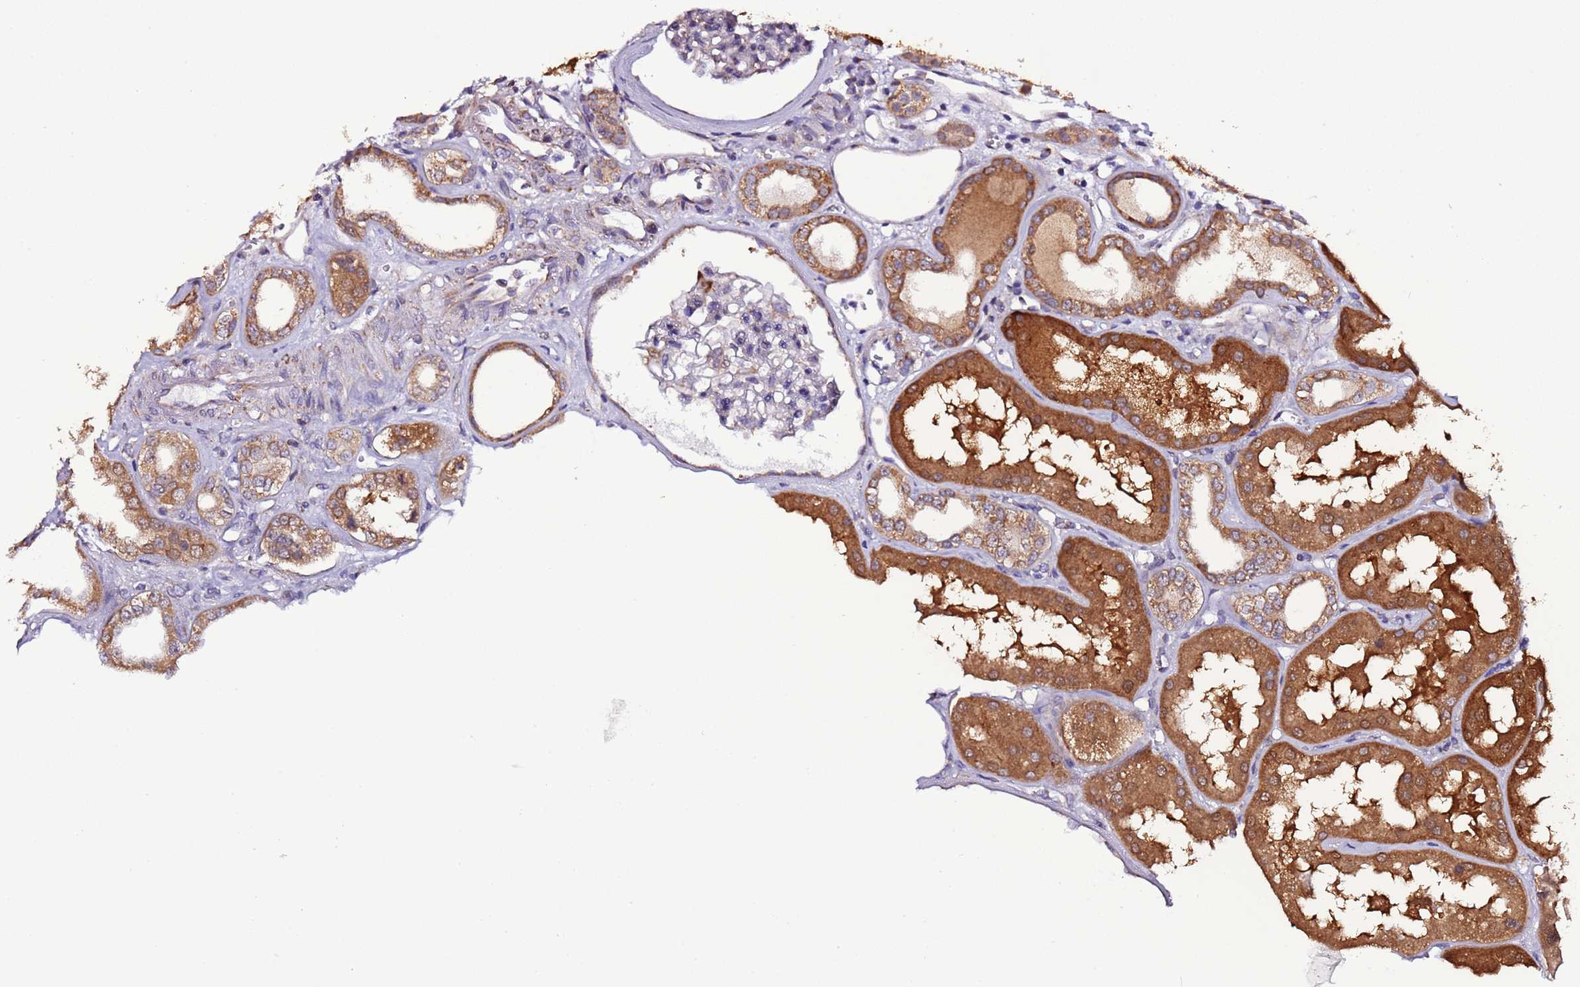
{"staining": {"intensity": "negative", "quantity": "none", "location": "none"}, "tissue": "kidney", "cell_type": "Cells in glomeruli", "image_type": "normal", "snomed": [{"axis": "morphology", "description": "Normal tissue, NOS"}, {"axis": "topography", "description": "Kidney"}], "caption": "Immunohistochemistry histopathology image of benign kidney: human kidney stained with DAB (3,3'-diaminobenzidine) exhibits no significant protein expression in cells in glomeruli.", "gene": "AHI1", "patient": {"sex": "female", "age": 56}}